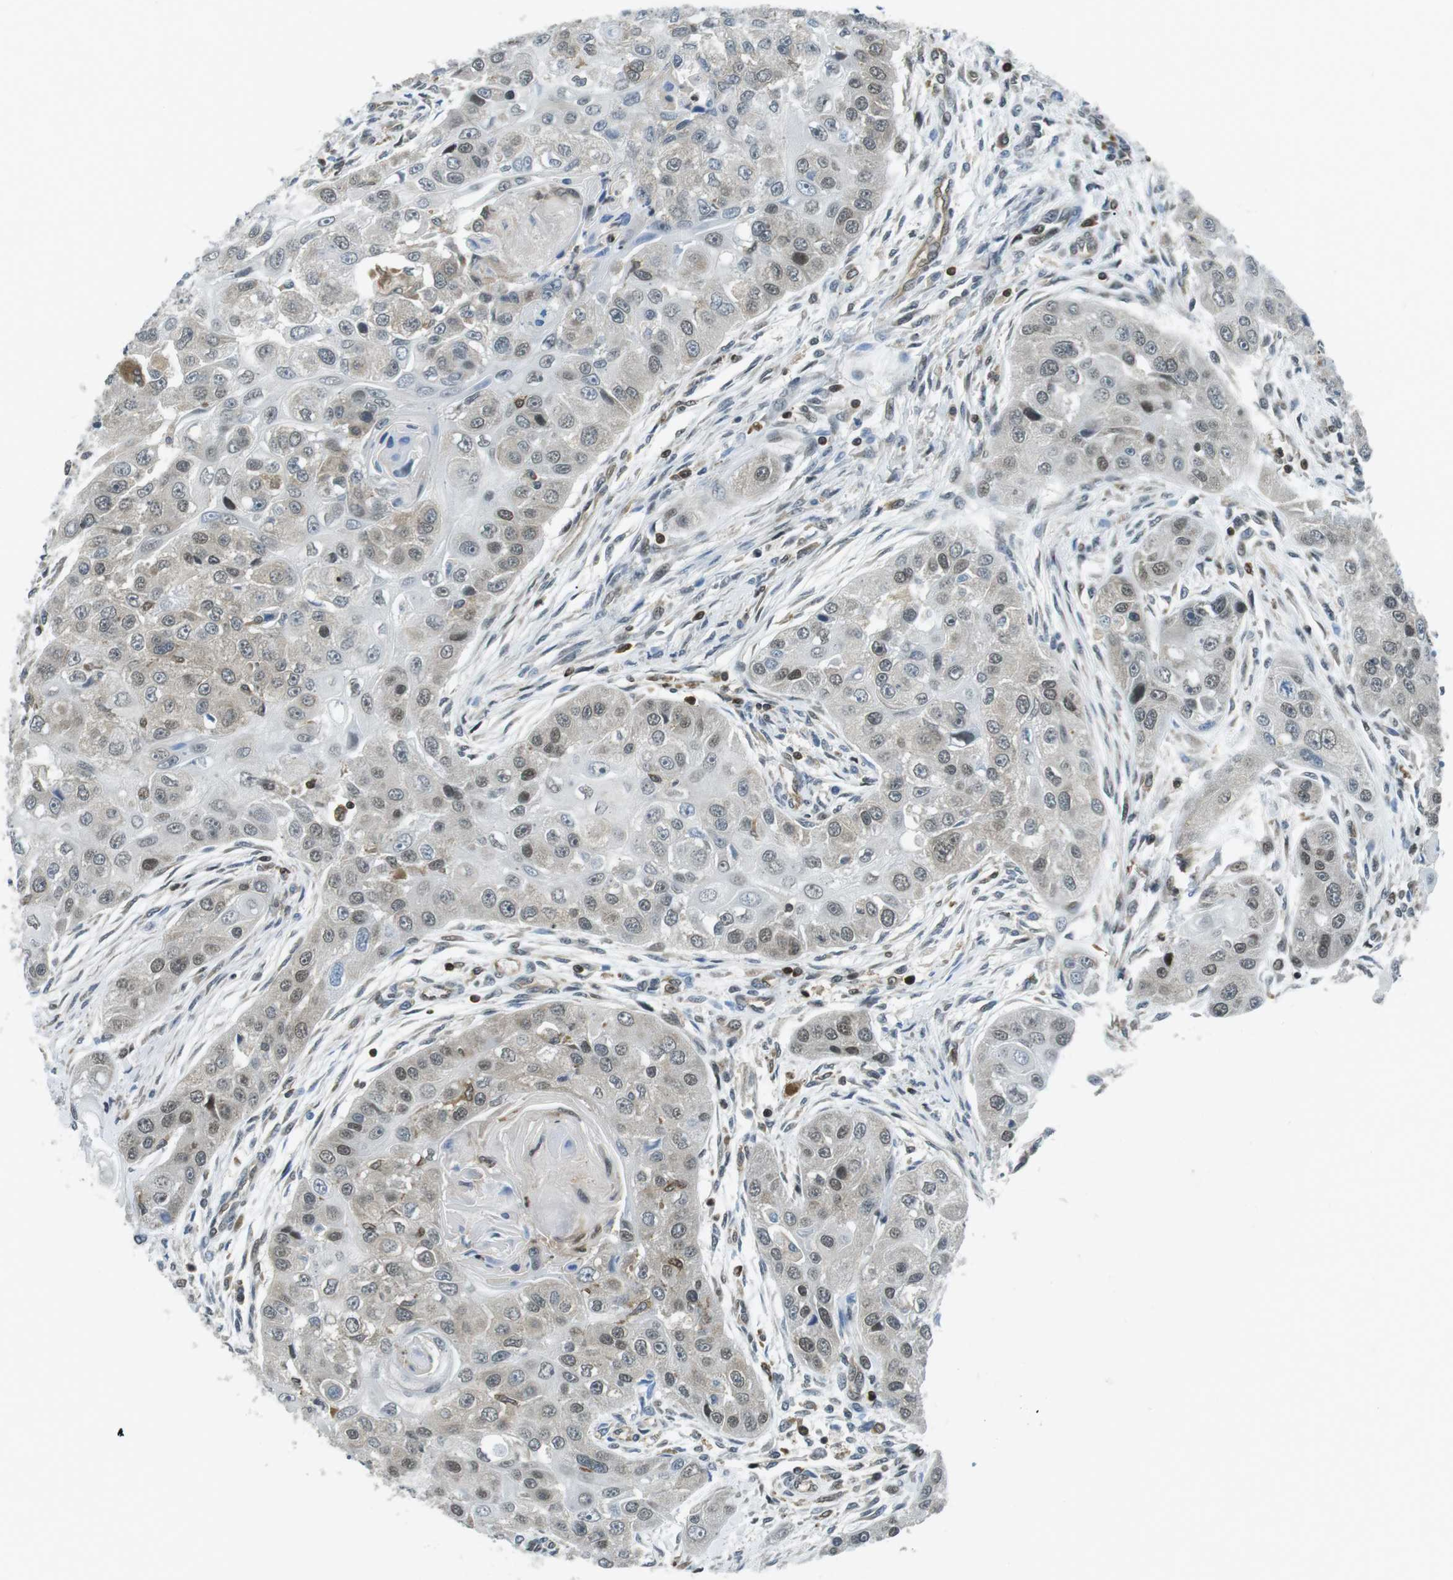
{"staining": {"intensity": "weak", "quantity": "<25%", "location": "nuclear"}, "tissue": "head and neck cancer", "cell_type": "Tumor cells", "image_type": "cancer", "snomed": [{"axis": "morphology", "description": "Normal tissue, NOS"}, {"axis": "morphology", "description": "Squamous cell carcinoma, NOS"}, {"axis": "topography", "description": "Skeletal muscle"}, {"axis": "topography", "description": "Head-Neck"}], "caption": "Immunohistochemistry of squamous cell carcinoma (head and neck) reveals no expression in tumor cells.", "gene": "STK10", "patient": {"sex": "male", "age": 51}}